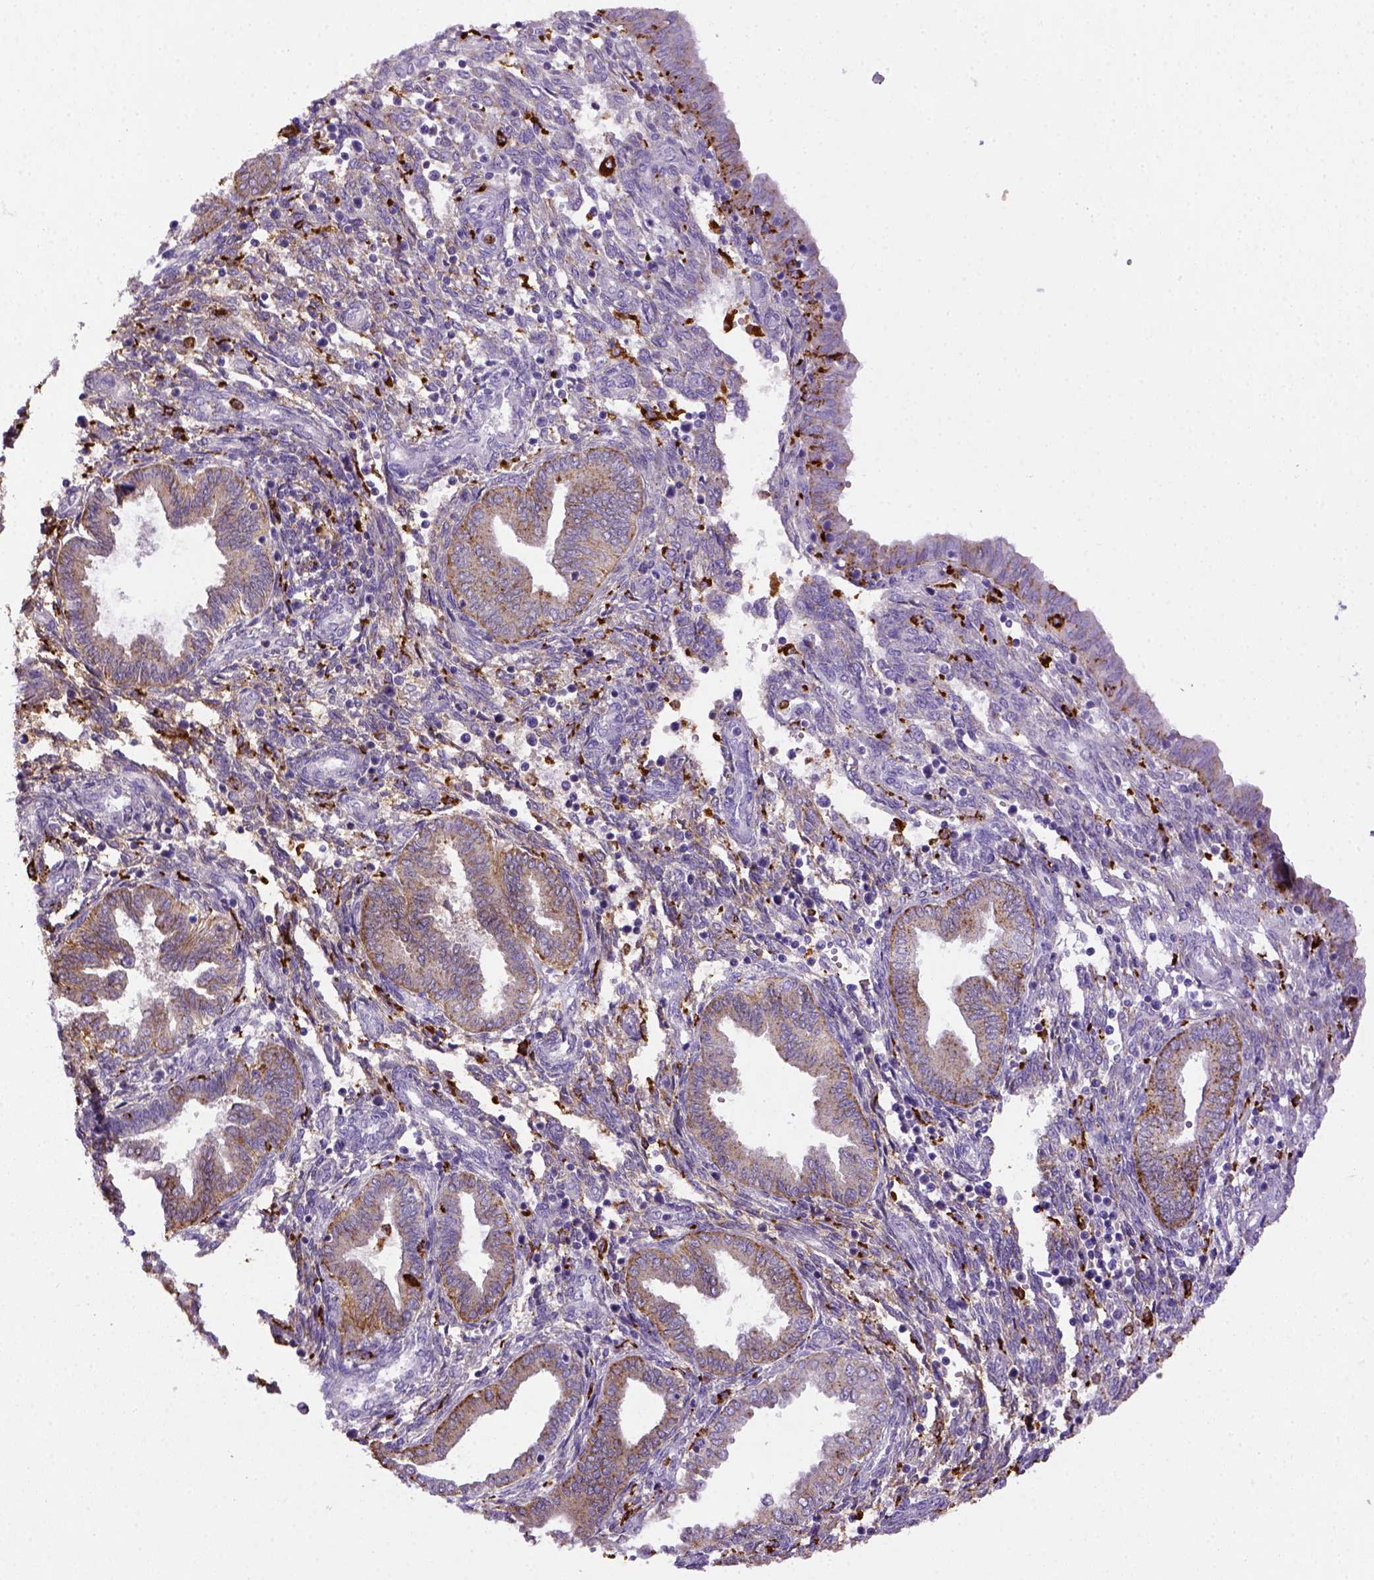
{"staining": {"intensity": "negative", "quantity": "none", "location": "none"}, "tissue": "endometrium", "cell_type": "Cells in endometrial stroma", "image_type": "normal", "snomed": [{"axis": "morphology", "description": "Normal tissue, NOS"}, {"axis": "topography", "description": "Endometrium"}], "caption": "IHC micrograph of unremarkable human endometrium stained for a protein (brown), which shows no positivity in cells in endometrial stroma.", "gene": "CD68", "patient": {"sex": "female", "age": 42}}